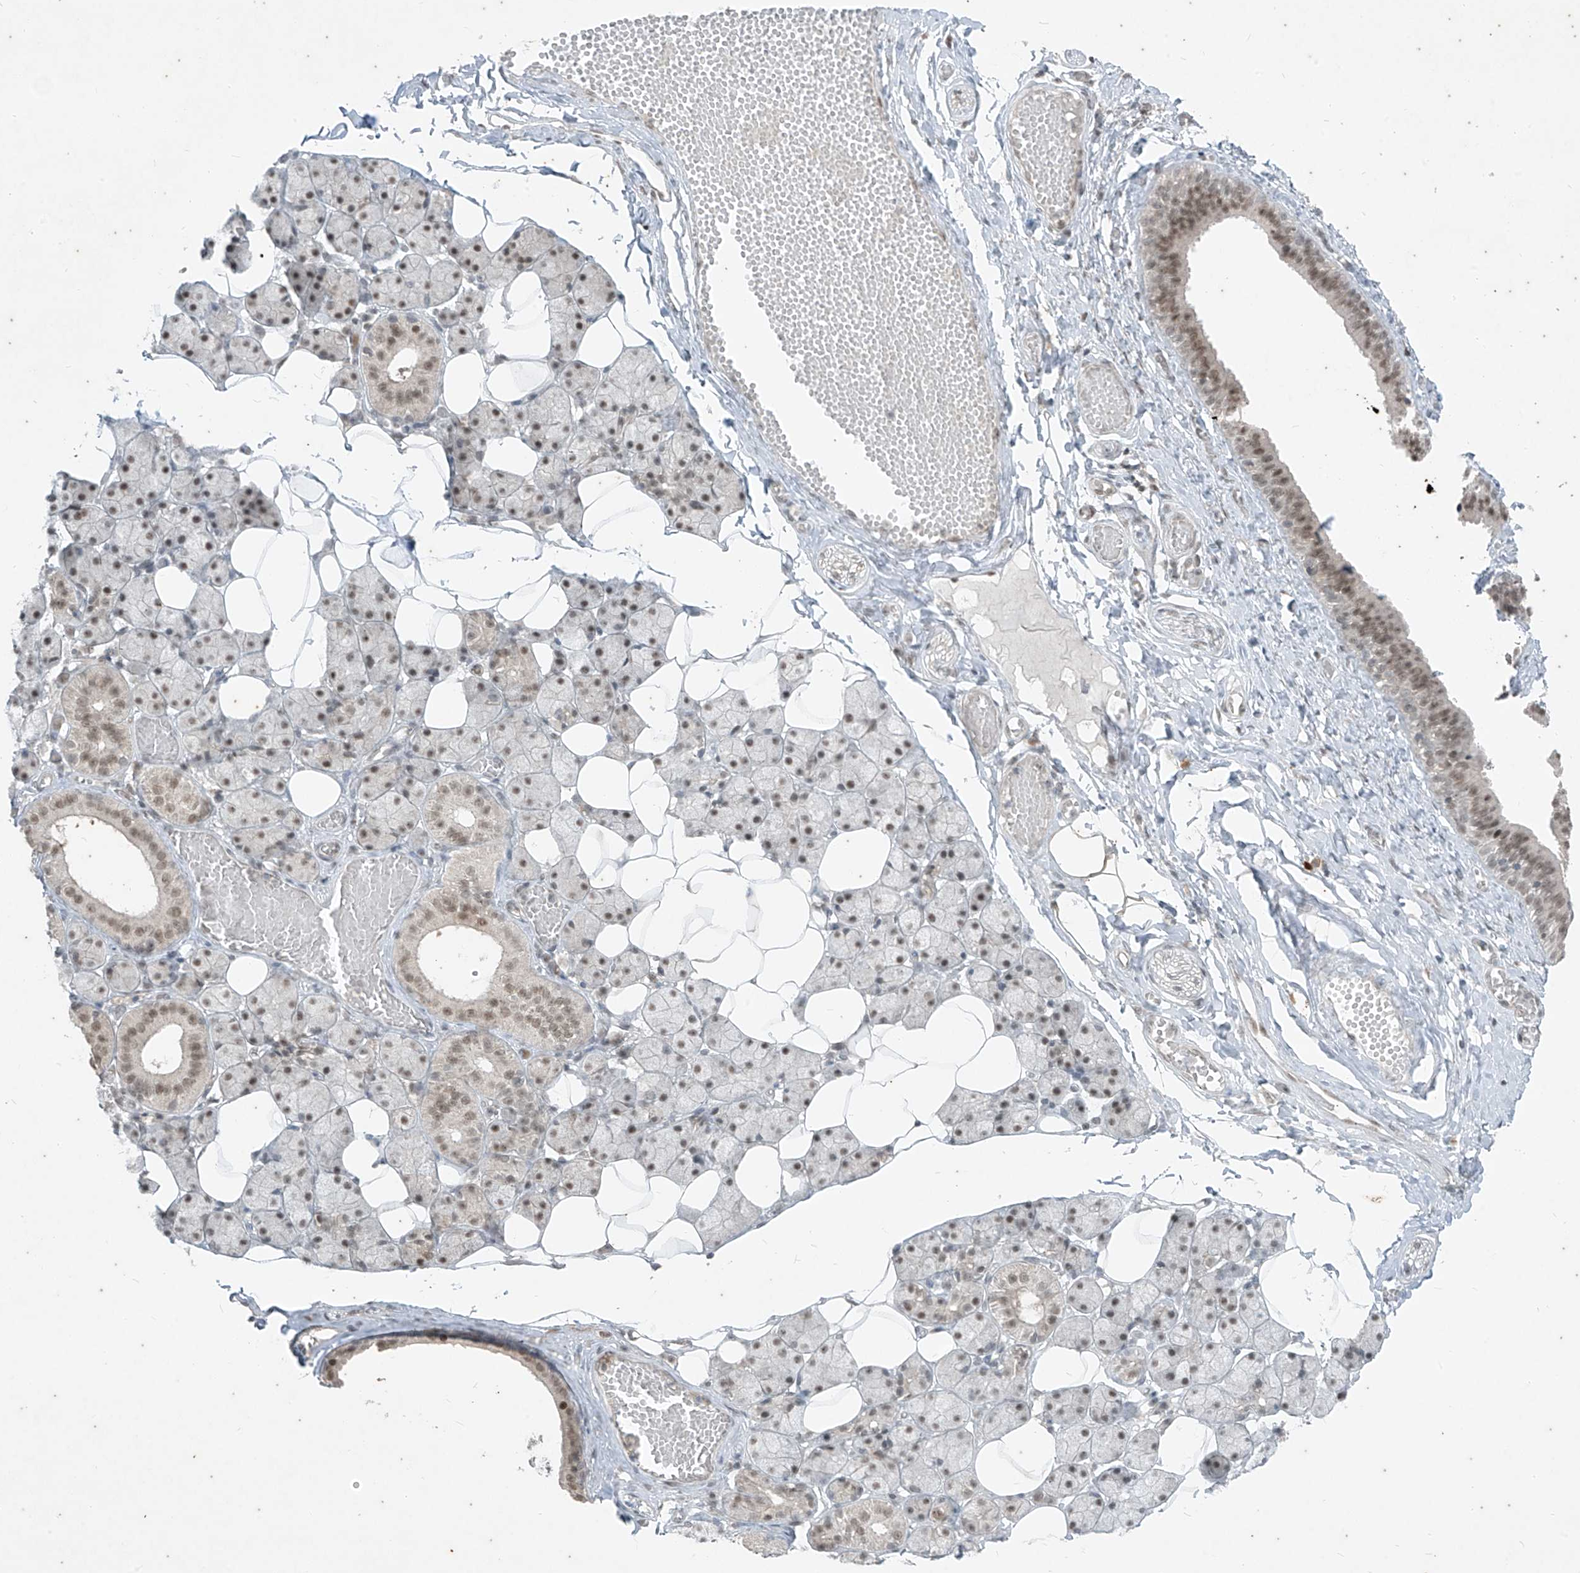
{"staining": {"intensity": "moderate", "quantity": "25%-75%", "location": "nuclear"}, "tissue": "salivary gland", "cell_type": "Glandular cells", "image_type": "normal", "snomed": [{"axis": "morphology", "description": "Normal tissue, NOS"}, {"axis": "topography", "description": "Salivary gland"}], "caption": "Immunohistochemistry (IHC) staining of unremarkable salivary gland, which reveals medium levels of moderate nuclear positivity in approximately 25%-75% of glandular cells indicating moderate nuclear protein expression. The staining was performed using DAB (brown) for protein detection and nuclei were counterstained in hematoxylin (blue).", "gene": "ZNF354B", "patient": {"sex": "female", "age": 33}}